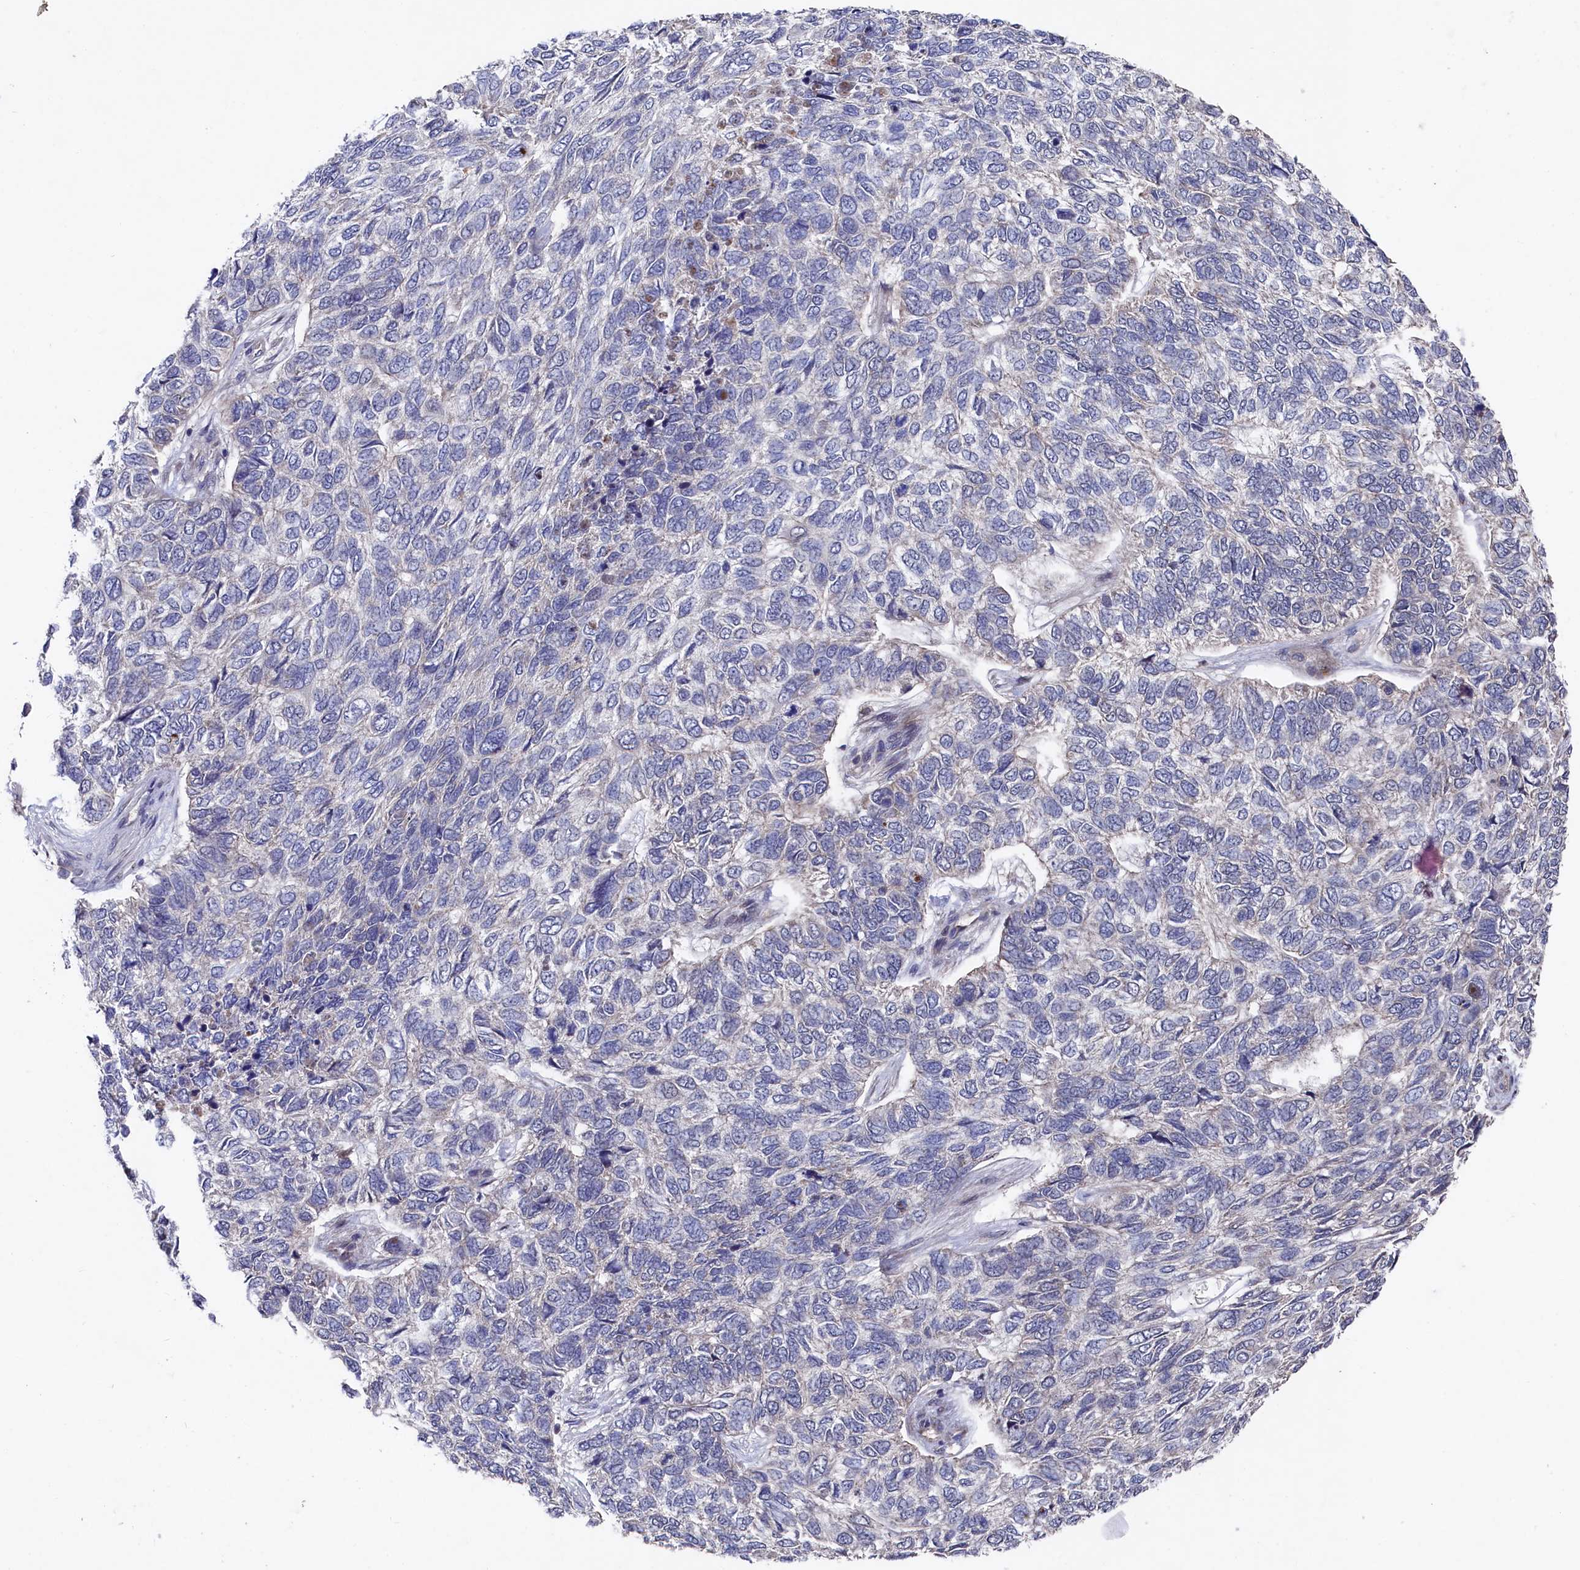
{"staining": {"intensity": "negative", "quantity": "none", "location": "none"}, "tissue": "skin cancer", "cell_type": "Tumor cells", "image_type": "cancer", "snomed": [{"axis": "morphology", "description": "Basal cell carcinoma"}, {"axis": "topography", "description": "Skin"}], "caption": "DAB (3,3'-diaminobenzidine) immunohistochemical staining of basal cell carcinoma (skin) exhibits no significant expression in tumor cells.", "gene": "SUPV3L1", "patient": {"sex": "female", "age": 65}}